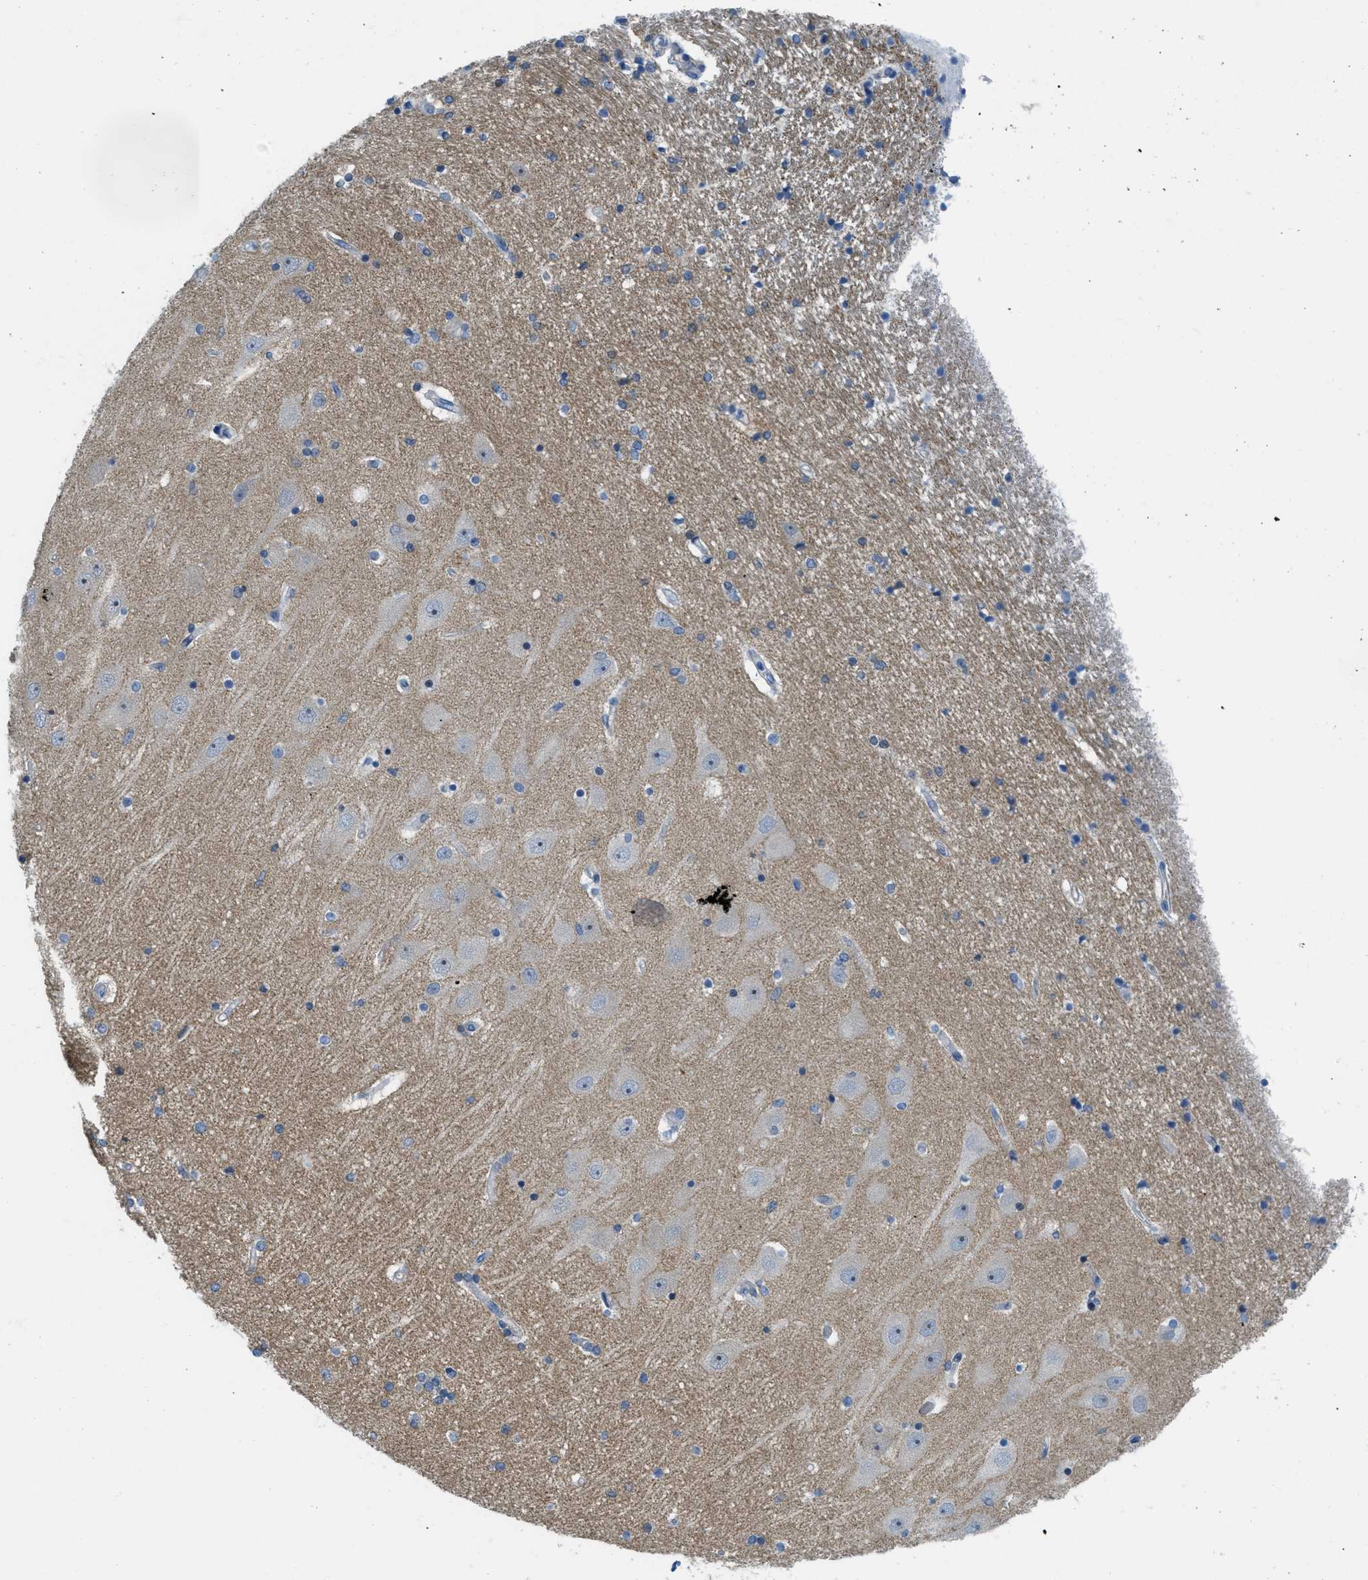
{"staining": {"intensity": "weak", "quantity": "<25%", "location": "cytoplasmic/membranous"}, "tissue": "hippocampus", "cell_type": "Glial cells", "image_type": "normal", "snomed": [{"axis": "morphology", "description": "Normal tissue, NOS"}, {"axis": "topography", "description": "Hippocampus"}], "caption": "Immunohistochemistry of benign hippocampus reveals no positivity in glial cells.", "gene": "ASGR1", "patient": {"sex": "female", "age": 54}}